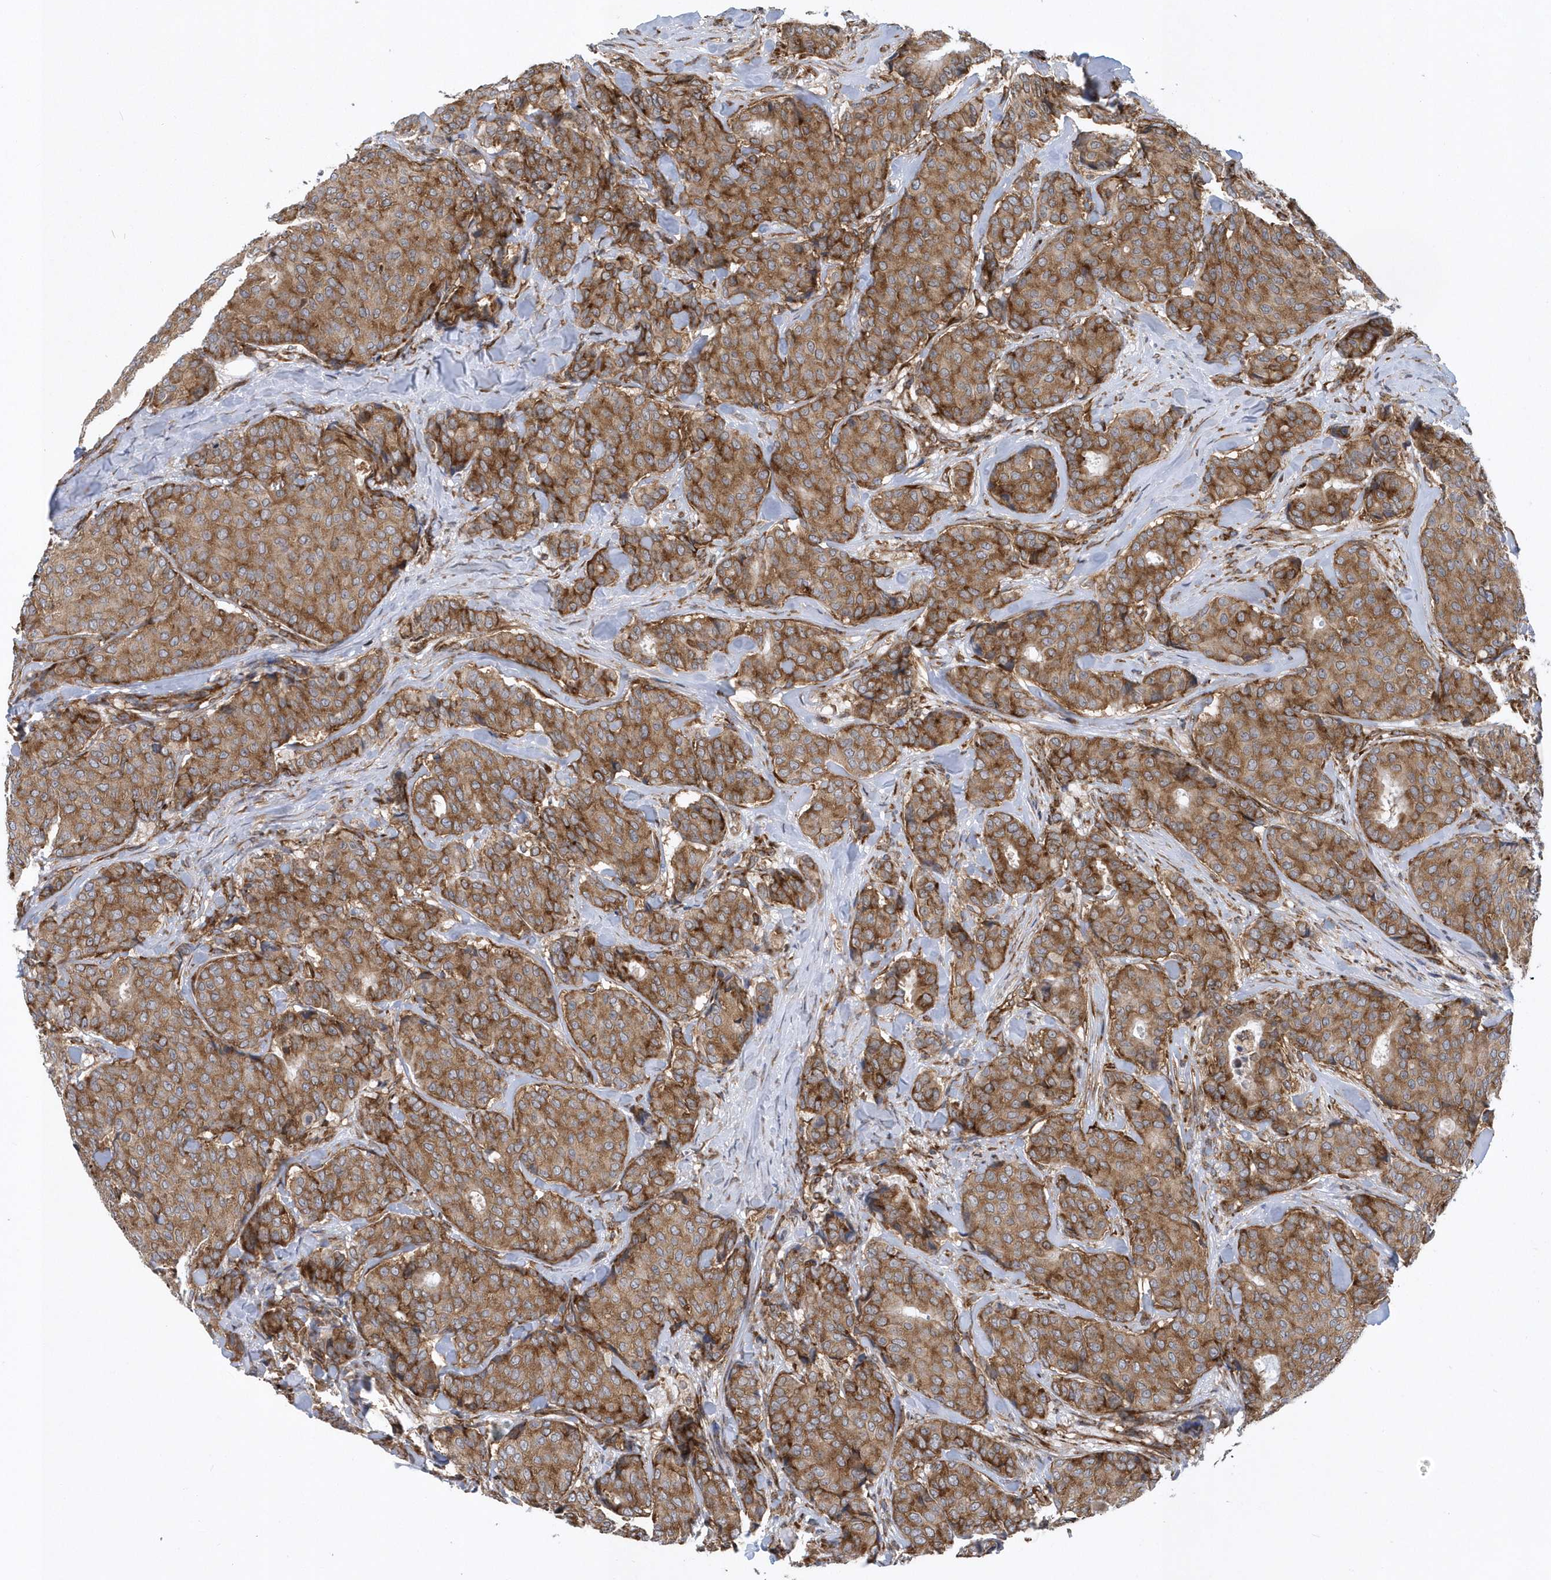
{"staining": {"intensity": "moderate", "quantity": ">75%", "location": "cytoplasmic/membranous"}, "tissue": "breast cancer", "cell_type": "Tumor cells", "image_type": "cancer", "snomed": [{"axis": "morphology", "description": "Duct carcinoma"}, {"axis": "topography", "description": "Breast"}], "caption": "Immunohistochemistry (DAB (3,3'-diaminobenzidine)) staining of human breast cancer displays moderate cytoplasmic/membranous protein expression in about >75% of tumor cells.", "gene": "PHF1", "patient": {"sex": "female", "age": 75}}